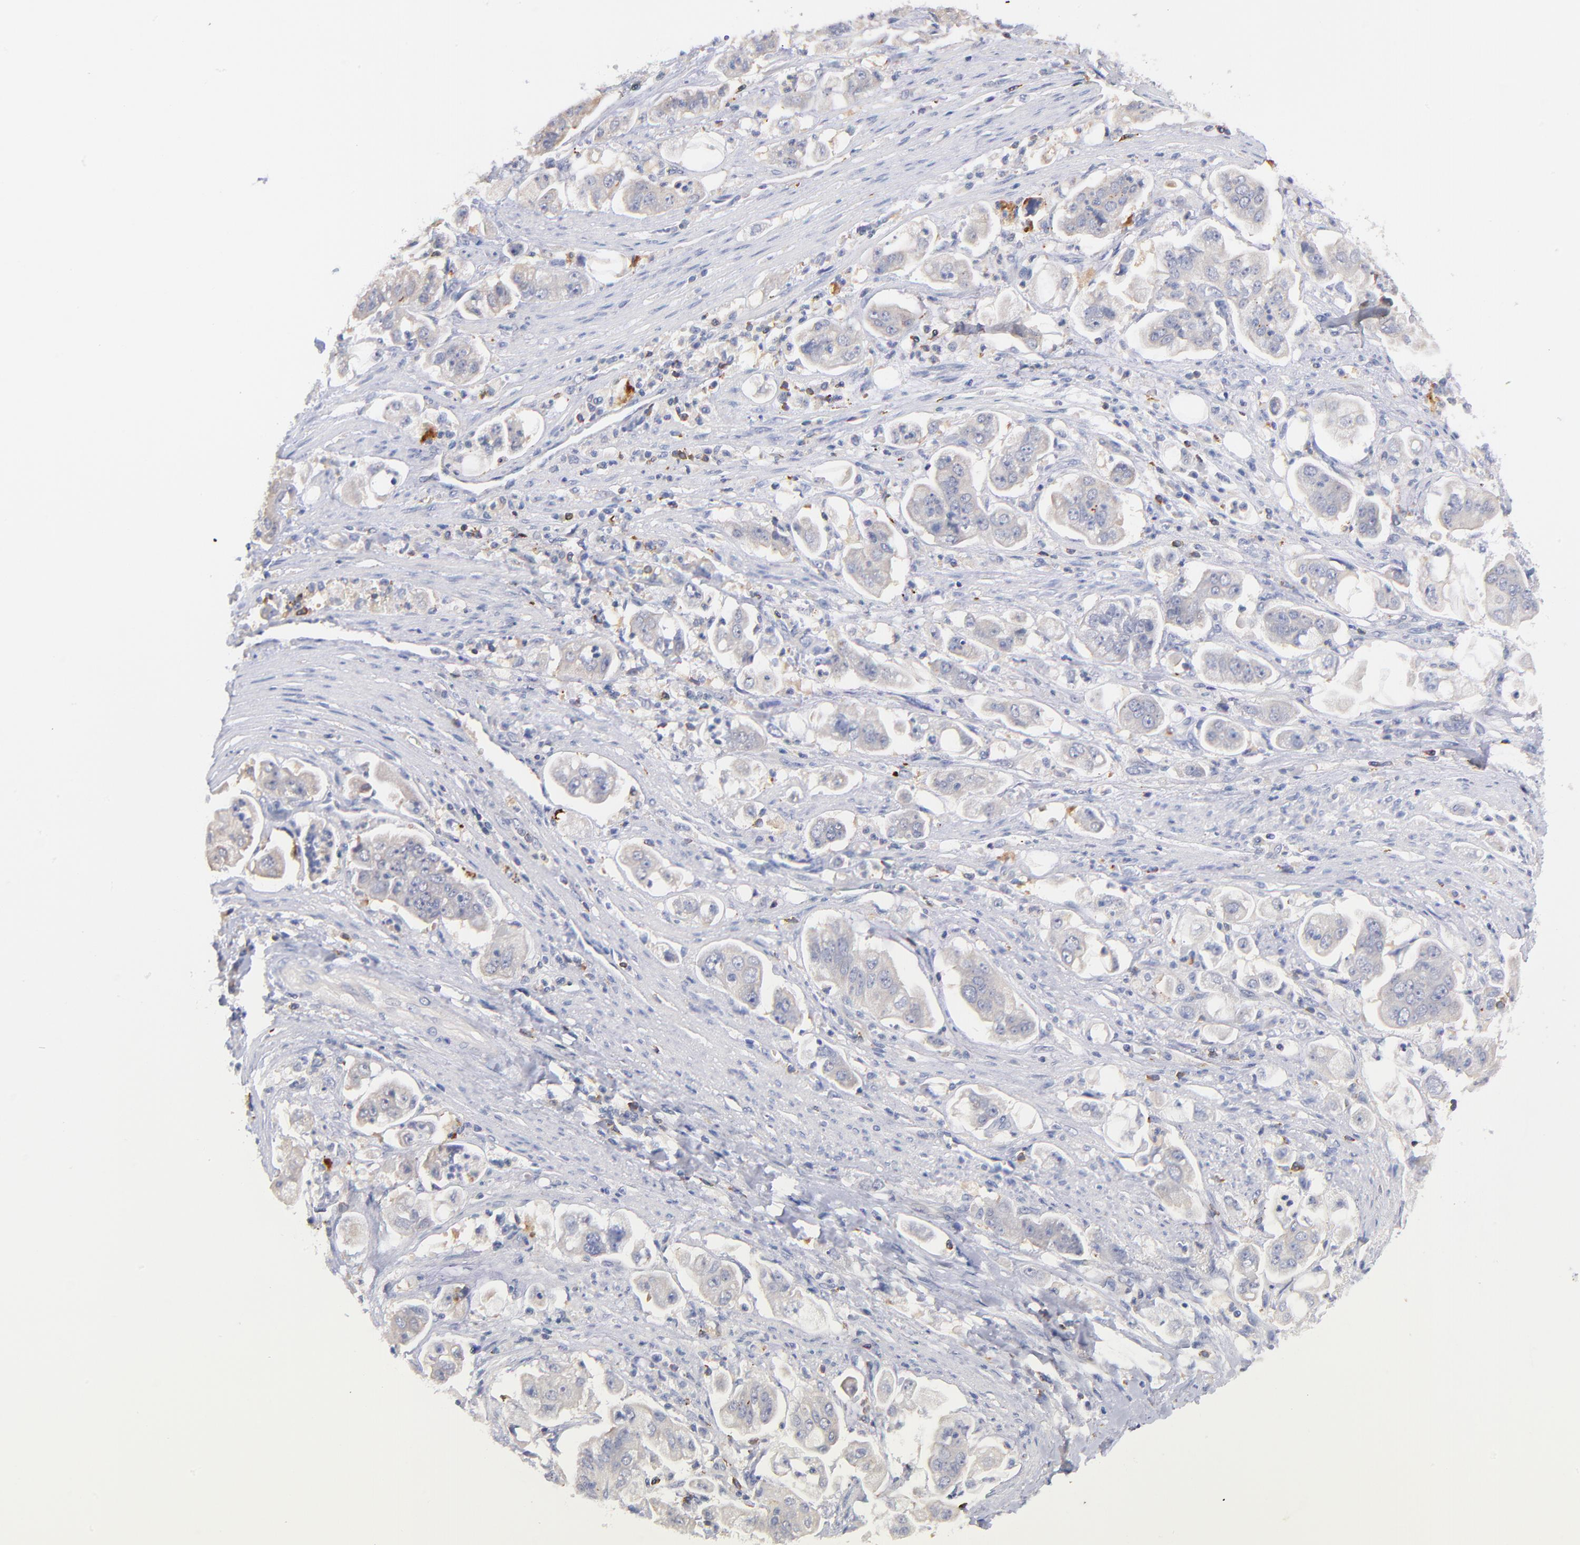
{"staining": {"intensity": "negative", "quantity": "none", "location": "none"}, "tissue": "stomach cancer", "cell_type": "Tumor cells", "image_type": "cancer", "snomed": [{"axis": "morphology", "description": "Adenocarcinoma, NOS"}, {"axis": "topography", "description": "Stomach"}], "caption": "The immunohistochemistry image has no significant staining in tumor cells of stomach cancer (adenocarcinoma) tissue.", "gene": "KREMEN2", "patient": {"sex": "male", "age": 62}}